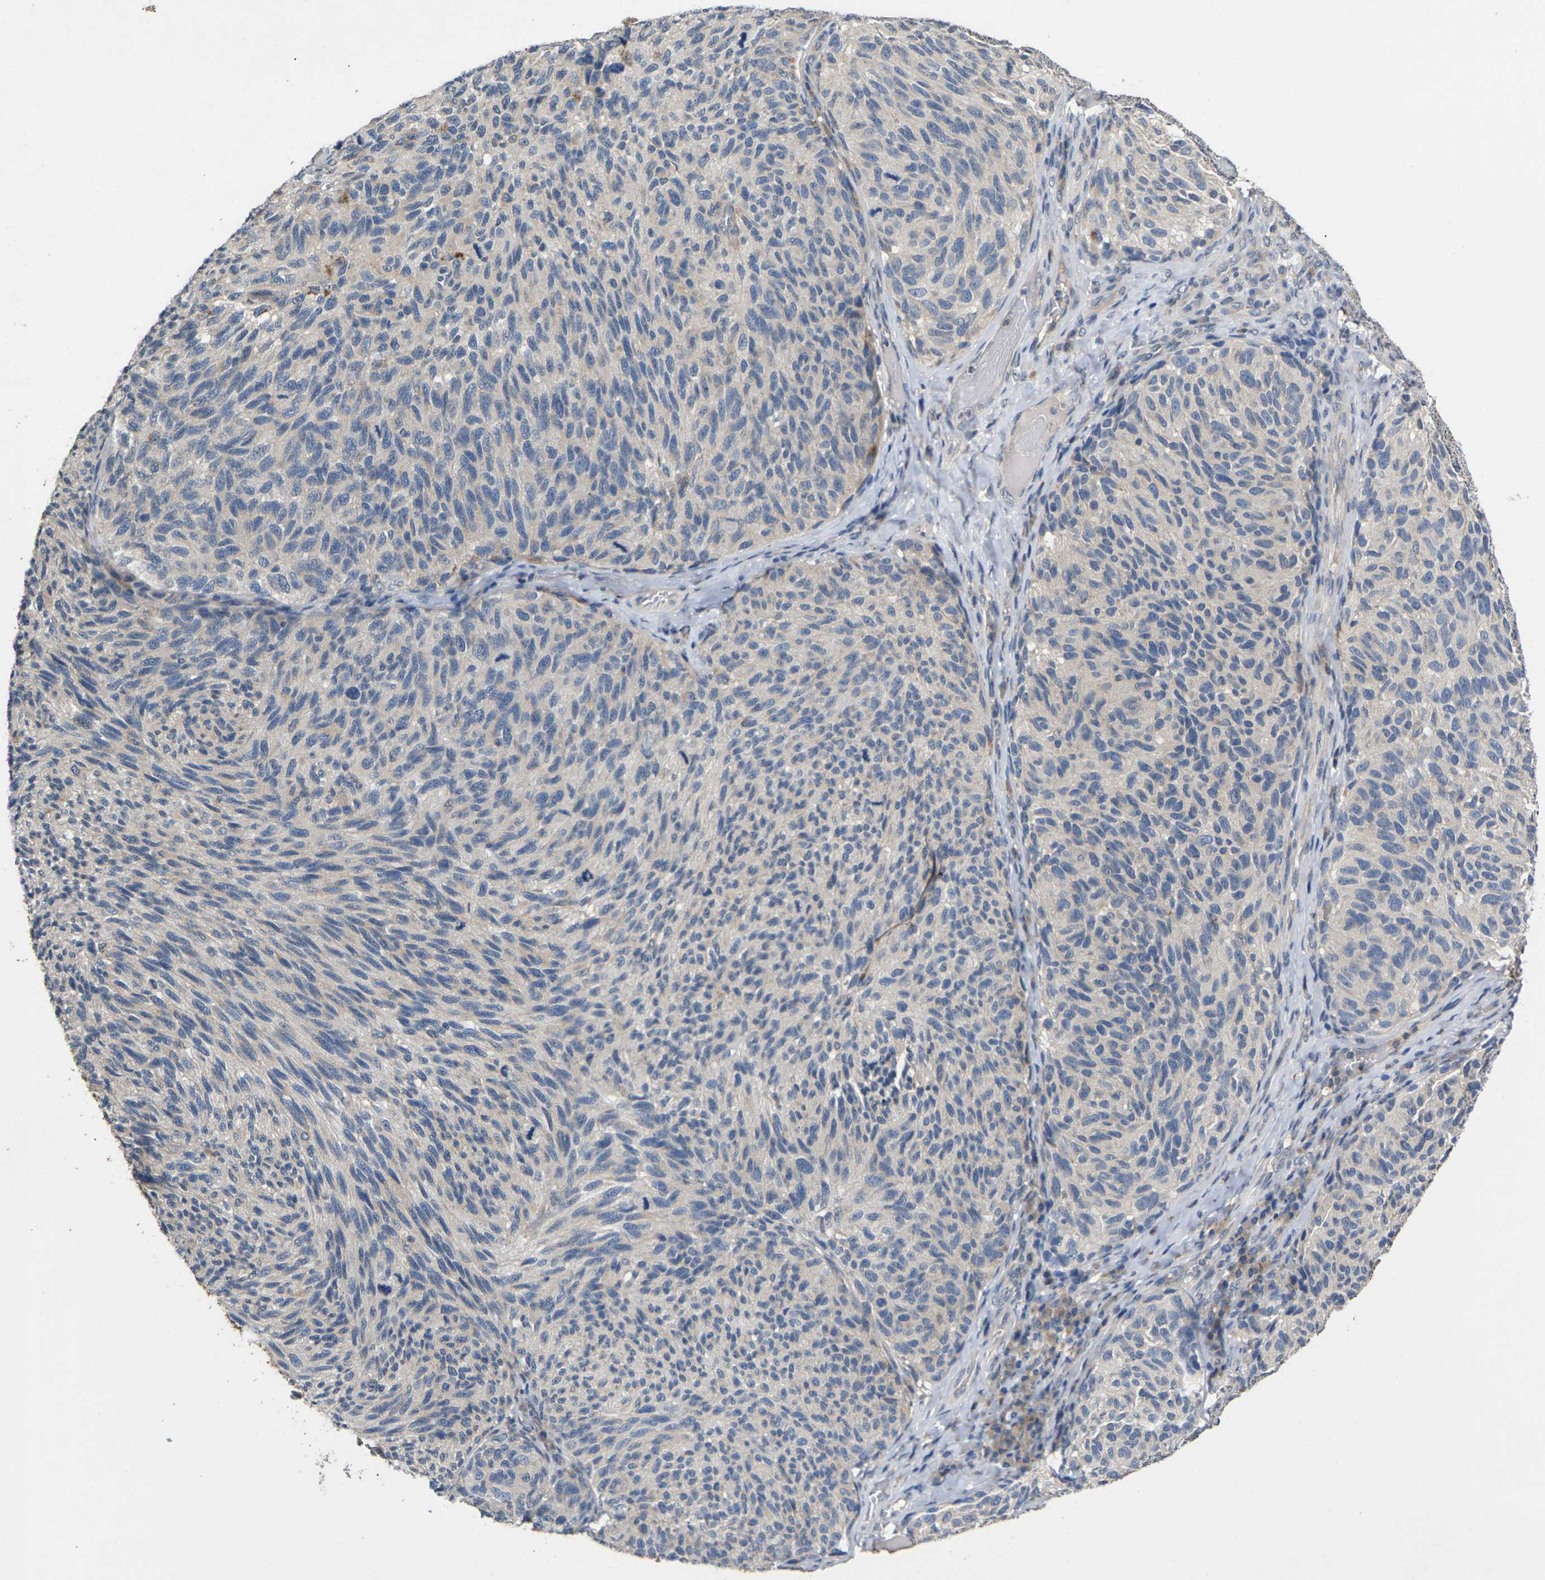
{"staining": {"intensity": "weak", "quantity": "<25%", "location": "cytoplasmic/membranous"}, "tissue": "melanoma", "cell_type": "Tumor cells", "image_type": "cancer", "snomed": [{"axis": "morphology", "description": "Malignant melanoma, NOS"}, {"axis": "topography", "description": "Skin"}], "caption": "This is an immunohistochemistry (IHC) micrograph of human malignant melanoma. There is no positivity in tumor cells.", "gene": "SLC2A2", "patient": {"sex": "female", "age": 73}}